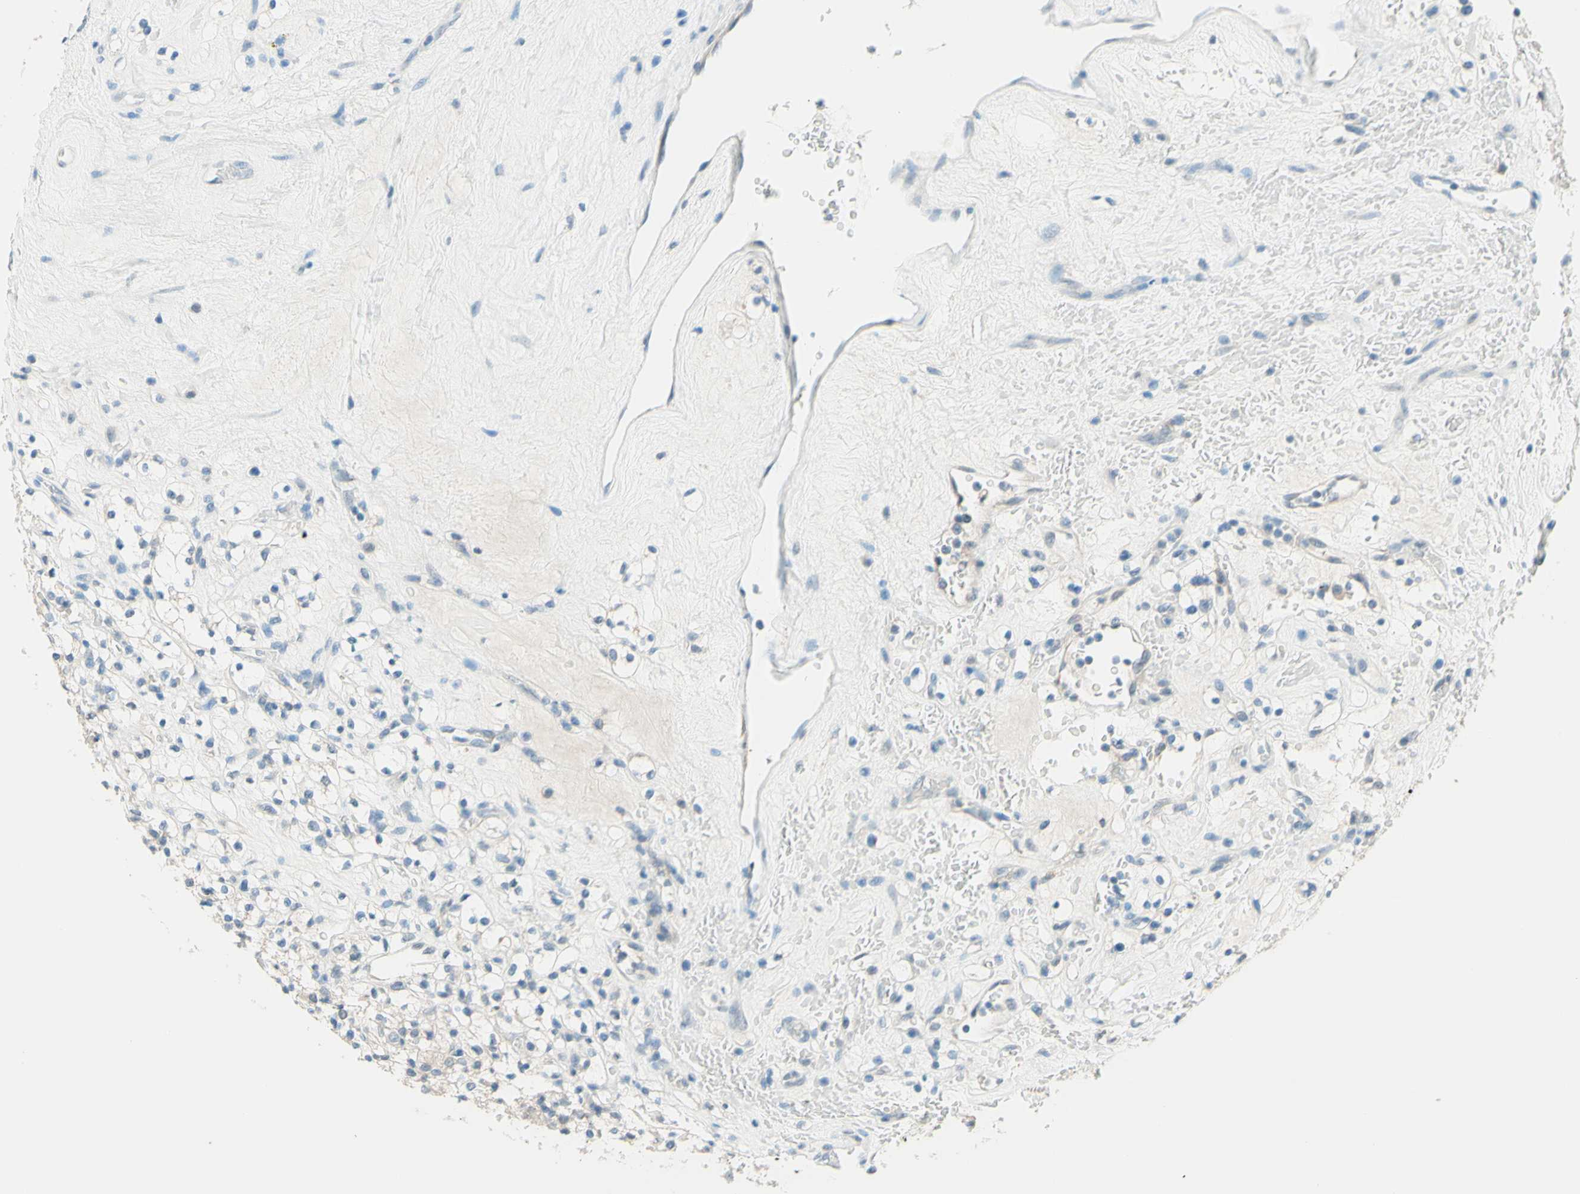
{"staining": {"intensity": "weak", "quantity": "<25%", "location": "cytoplasmic/membranous"}, "tissue": "renal cancer", "cell_type": "Tumor cells", "image_type": "cancer", "snomed": [{"axis": "morphology", "description": "Normal tissue, NOS"}, {"axis": "morphology", "description": "Adenocarcinoma, NOS"}, {"axis": "topography", "description": "Kidney"}], "caption": "DAB (3,3'-diaminobenzidine) immunohistochemical staining of adenocarcinoma (renal) exhibits no significant positivity in tumor cells.", "gene": "JPH1", "patient": {"sex": "female", "age": 72}}